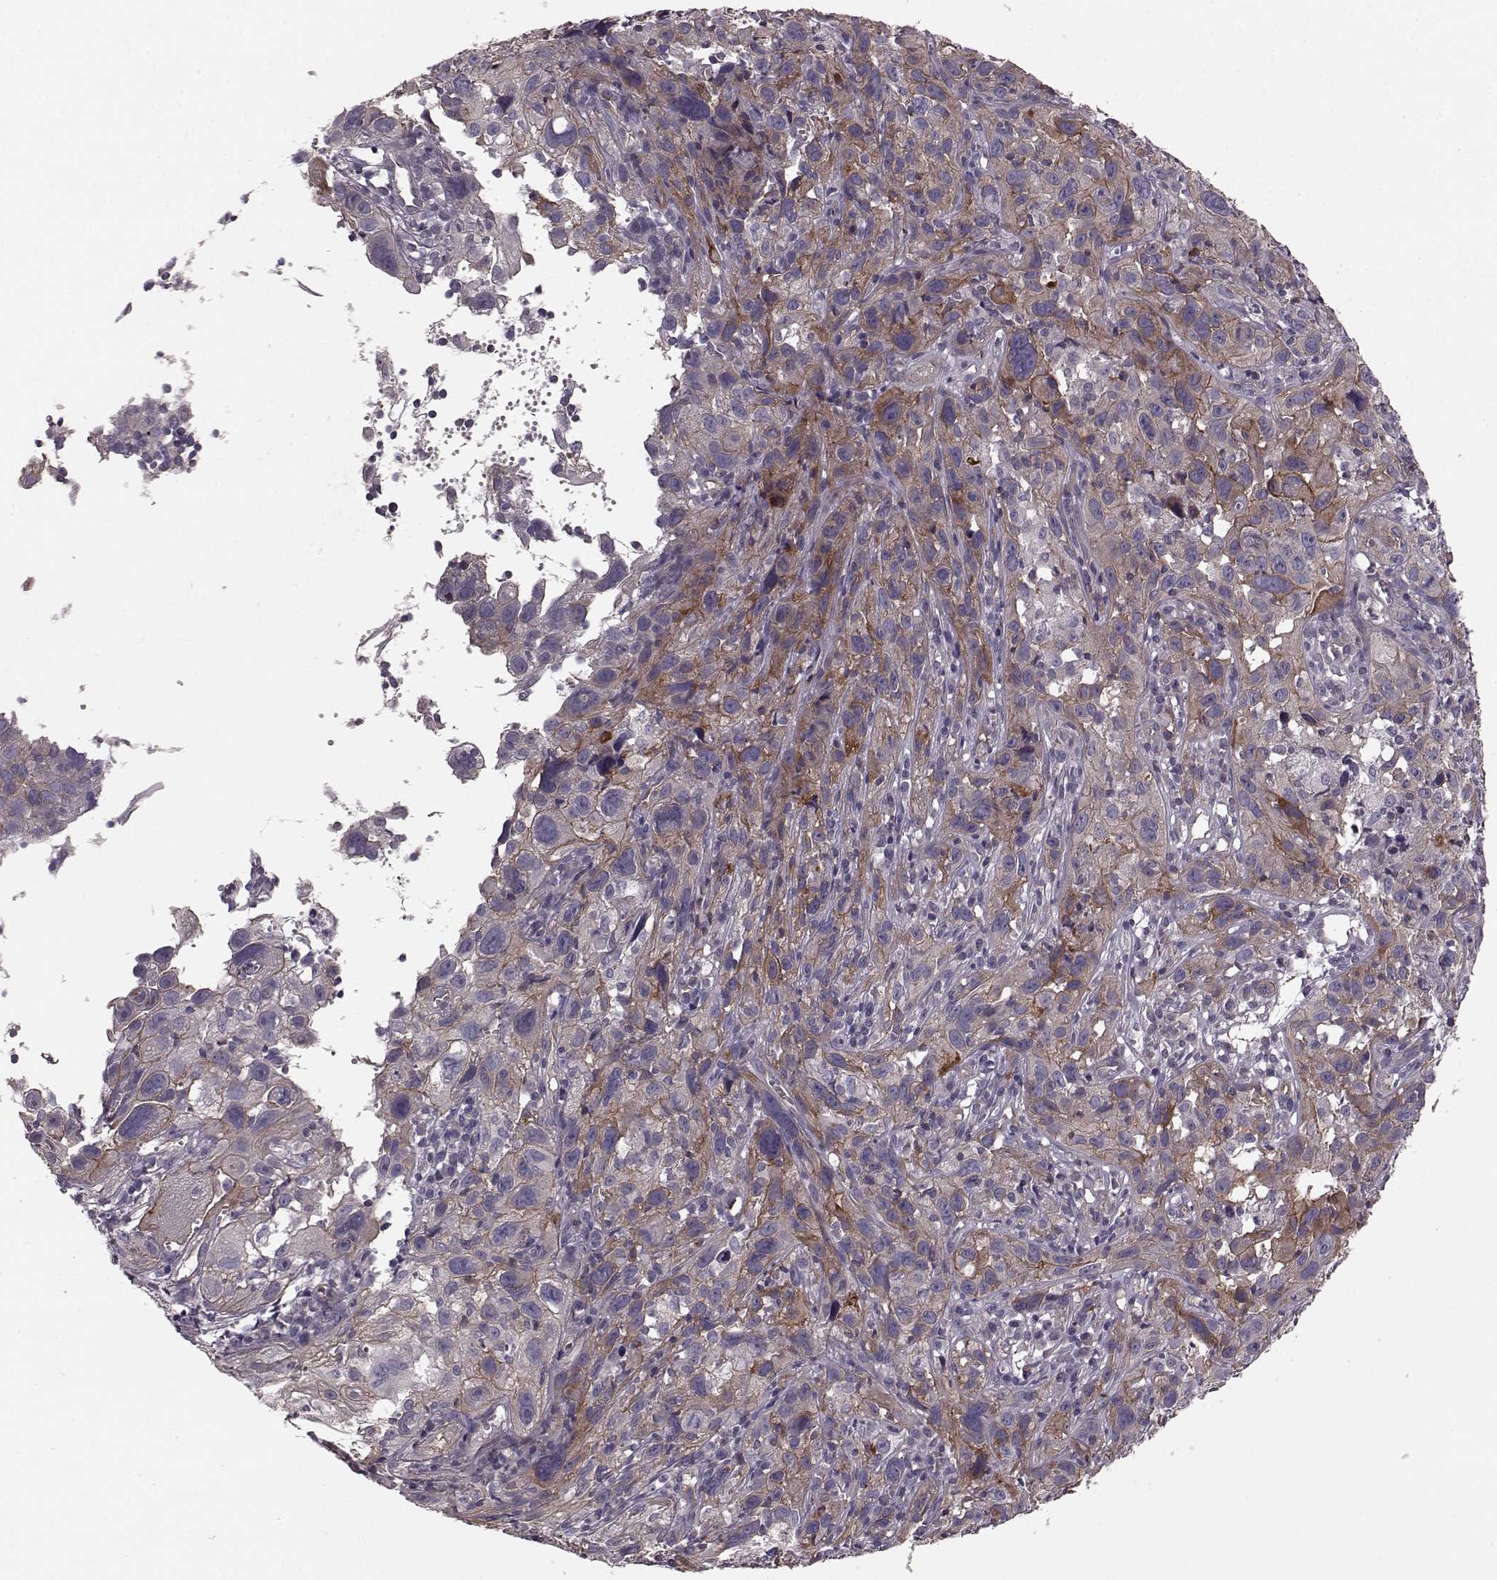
{"staining": {"intensity": "moderate", "quantity": "<25%", "location": "cytoplasmic/membranous"}, "tissue": "cervical cancer", "cell_type": "Tumor cells", "image_type": "cancer", "snomed": [{"axis": "morphology", "description": "Squamous cell carcinoma, NOS"}, {"axis": "topography", "description": "Cervix"}], "caption": "This is a histology image of IHC staining of cervical cancer (squamous cell carcinoma), which shows moderate expression in the cytoplasmic/membranous of tumor cells.", "gene": "SLC22A18", "patient": {"sex": "female", "age": 37}}